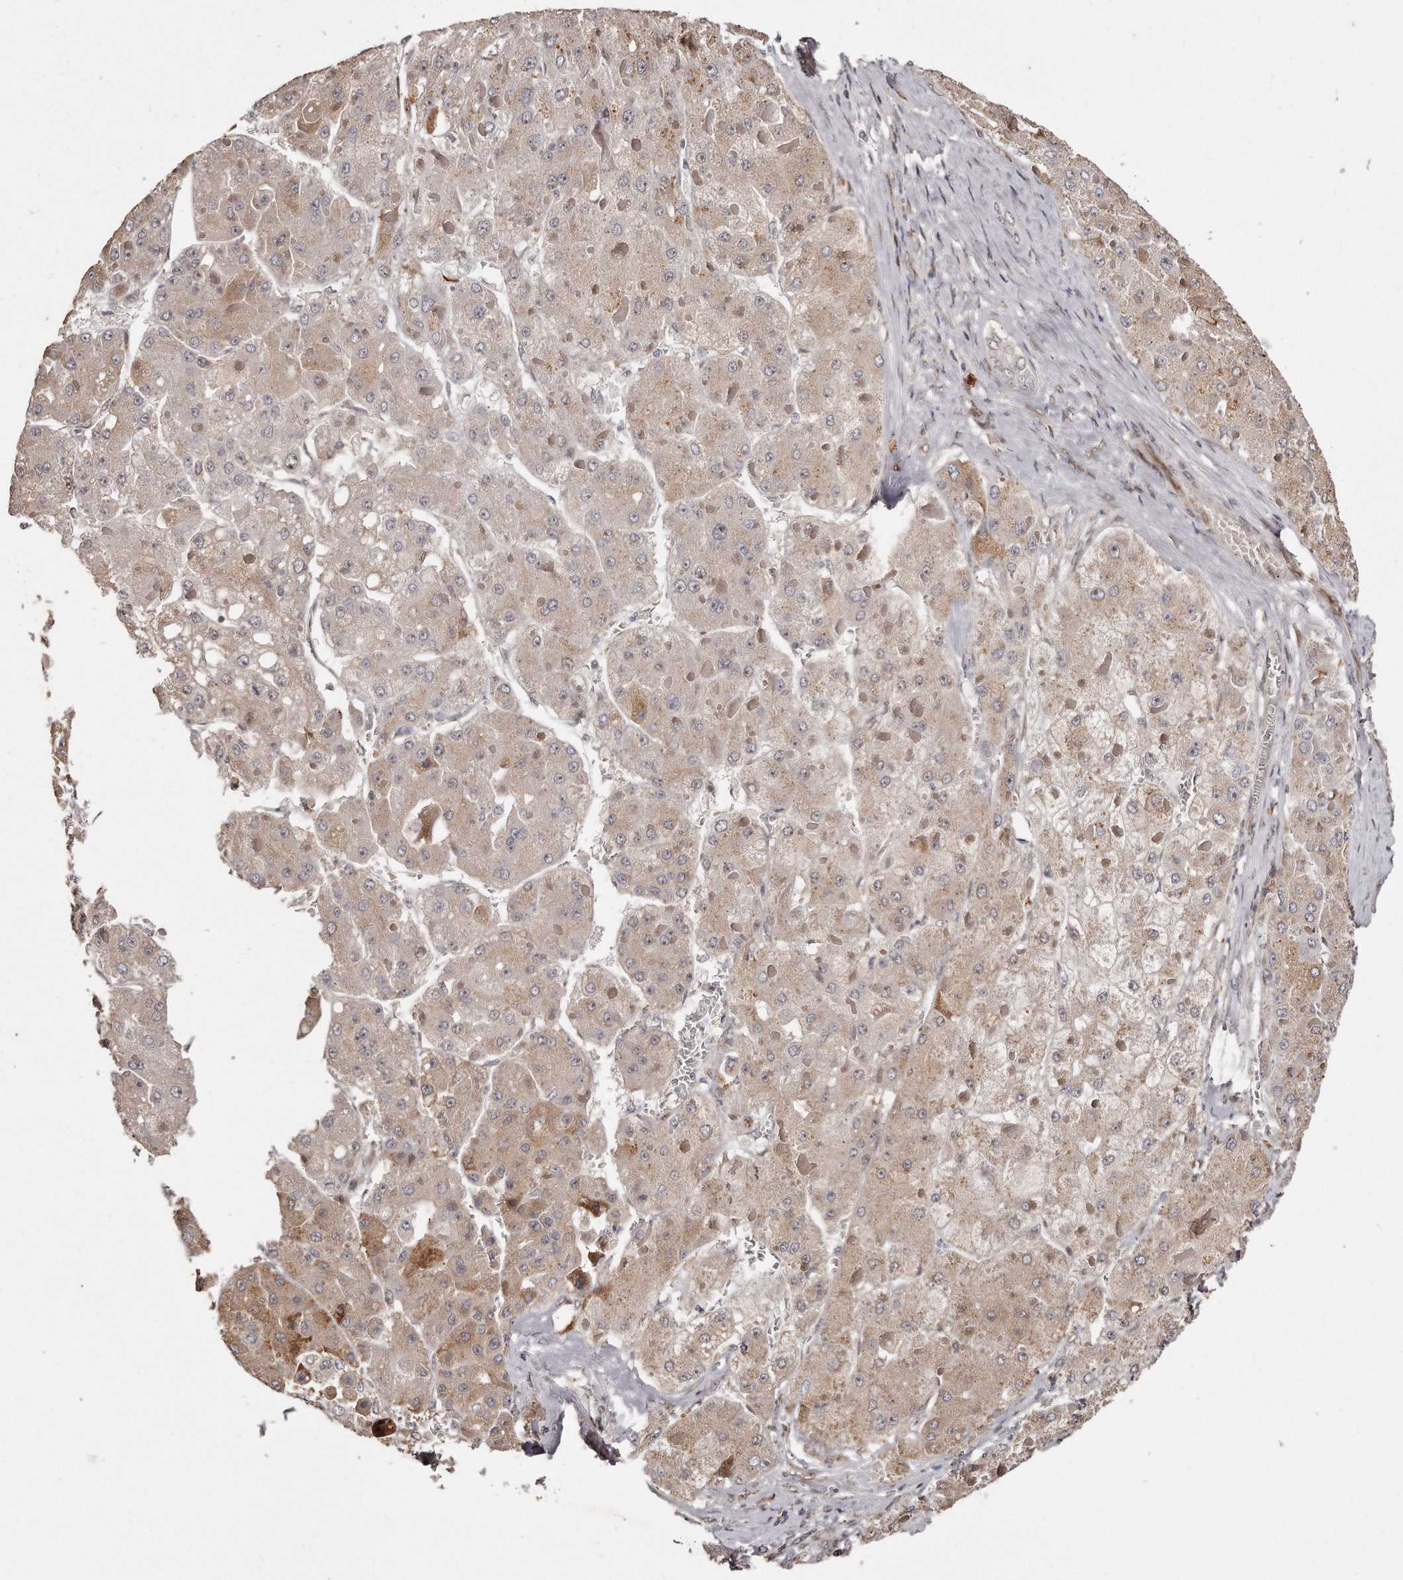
{"staining": {"intensity": "weak", "quantity": ">75%", "location": "cytoplasmic/membranous"}, "tissue": "liver cancer", "cell_type": "Tumor cells", "image_type": "cancer", "snomed": [{"axis": "morphology", "description": "Carcinoma, Hepatocellular, NOS"}, {"axis": "topography", "description": "Liver"}], "caption": "Immunohistochemical staining of human liver cancer (hepatocellular carcinoma) reveals low levels of weak cytoplasmic/membranous protein expression in about >75% of tumor cells. (DAB IHC, brown staining for protein, blue staining for nuclei).", "gene": "HASPIN", "patient": {"sex": "female", "age": 73}}